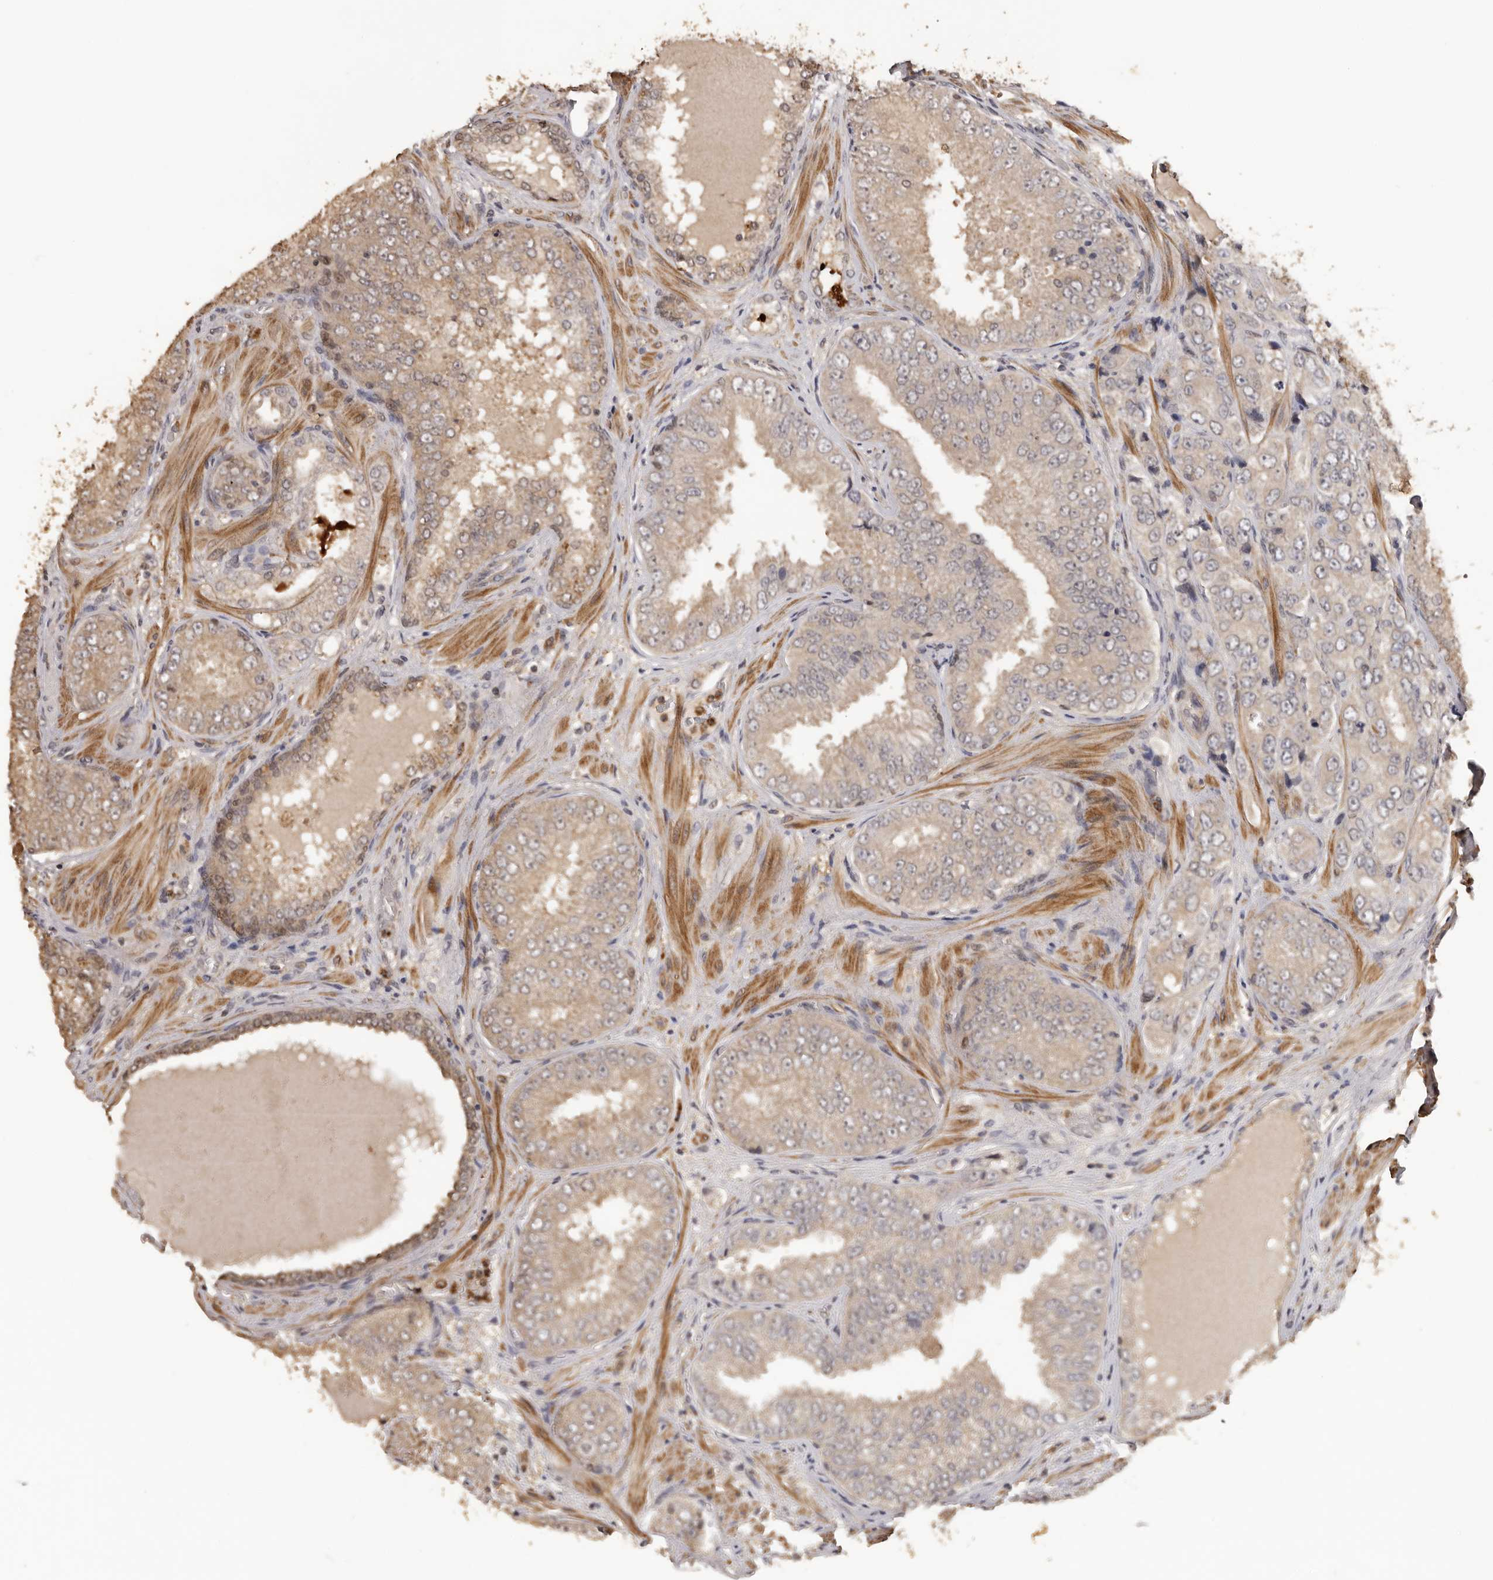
{"staining": {"intensity": "weak", "quantity": ">75%", "location": "cytoplasmic/membranous"}, "tissue": "prostate cancer", "cell_type": "Tumor cells", "image_type": "cancer", "snomed": [{"axis": "morphology", "description": "Adenocarcinoma, High grade"}, {"axis": "topography", "description": "Prostate"}], "caption": "About >75% of tumor cells in prostate adenocarcinoma (high-grade) demonstrate weak cytoplasmic/membranous protein expression as visualized by brown immunohistochemical staining.", "gene": "KIF2B", "patient": {"sex": "male", "age": 58}}